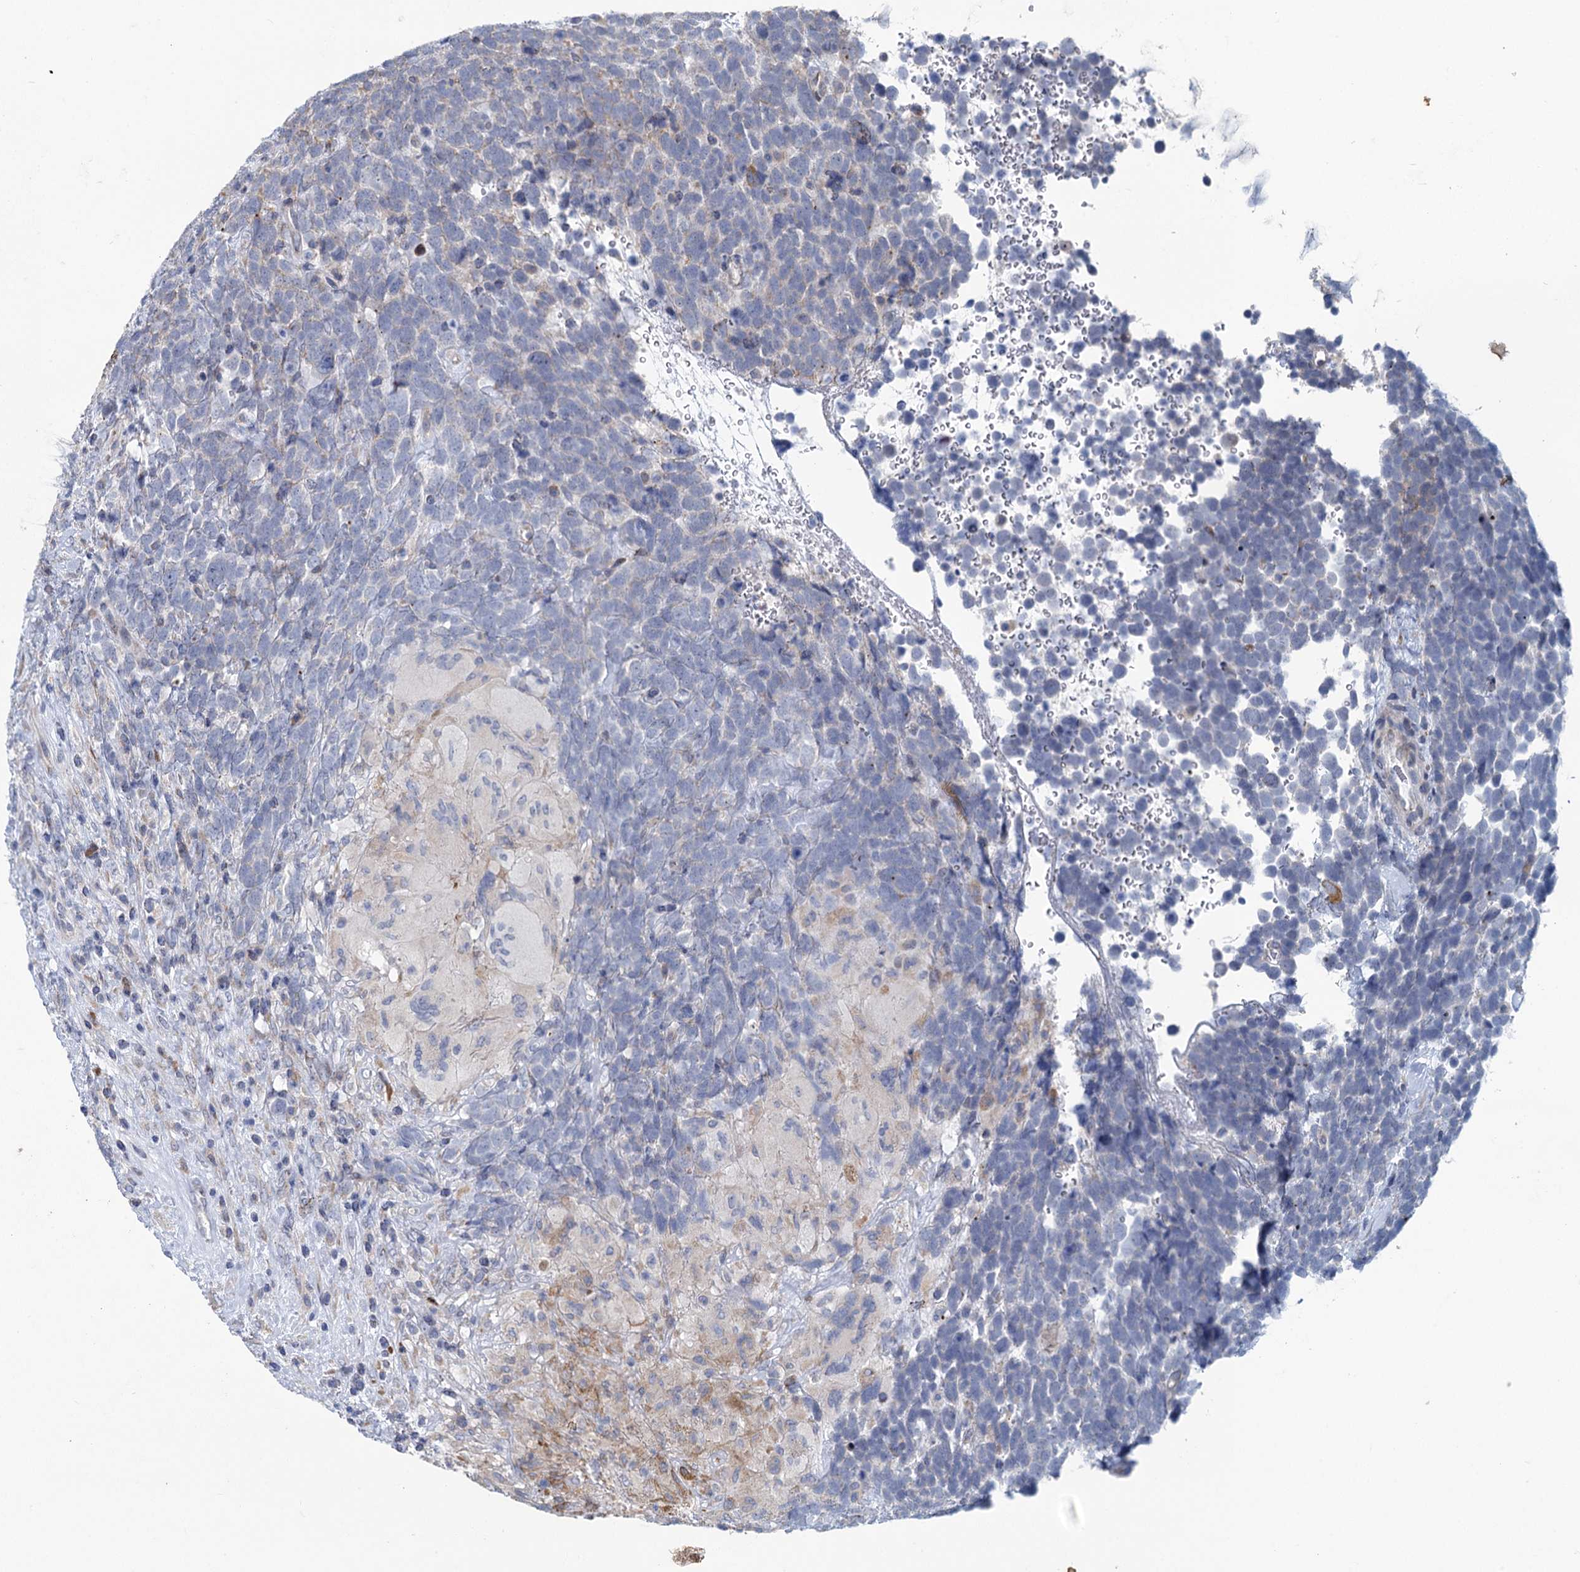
{"staining": {"intensity": "negative", "quantity": "none", "location": "none"}, "tissue": "urothelial cancer", "cell_type": "Tumor cells", "image_type": "cancer", "snomed": [{"axis": "morphology", "description": "Urothelial carcinoma, High grade"}, {"axis": "topography", "description": "Urinary bladder"}], "caption": "A high-resolution histopathology image shows immunohistochemistry staining of urothelial cancer, which reveals no significant staining in tumor cells.", "gene": "PRSS35", "patient": {"sex": "female", "age": 82}}